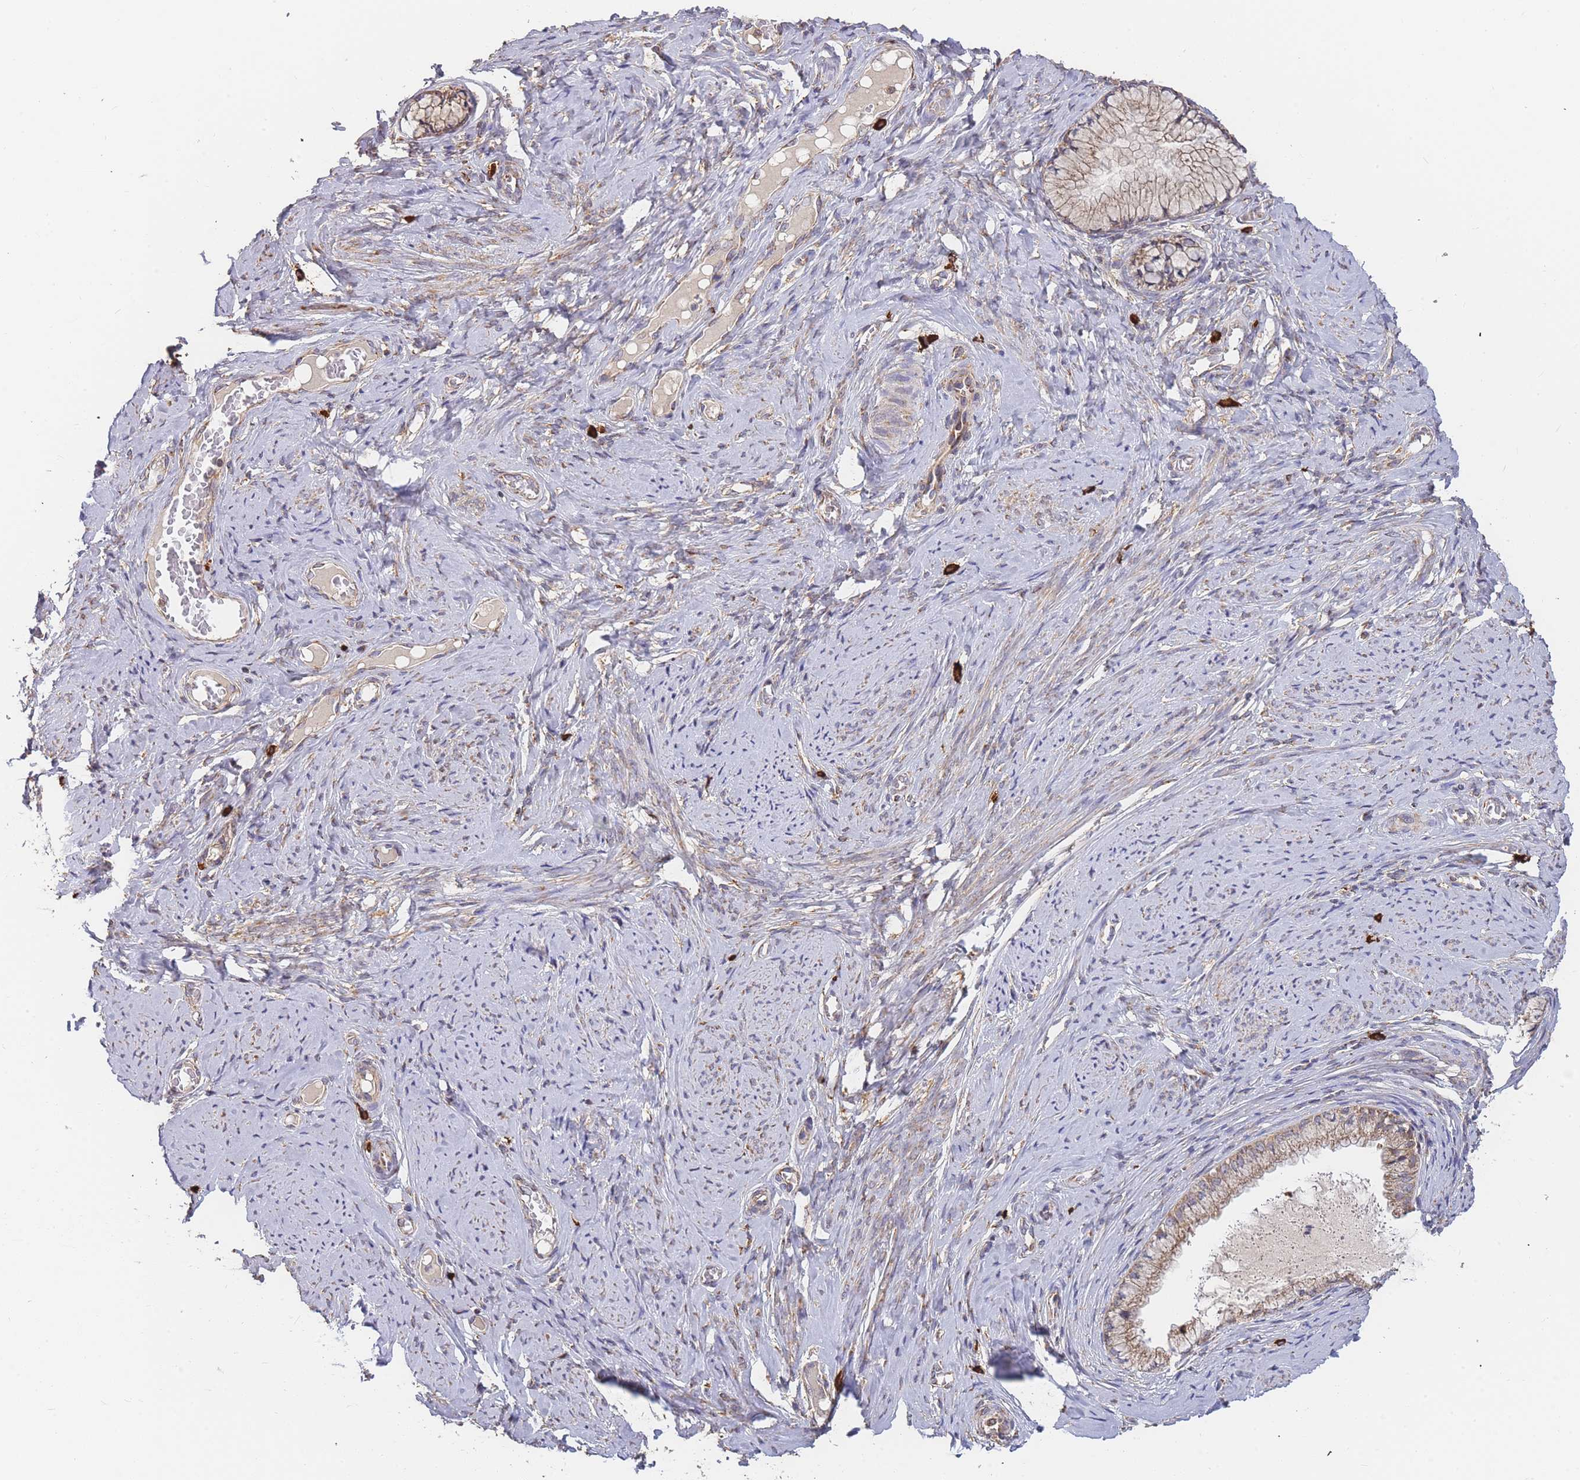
{"staining": {"intensity": "weak", "quantity": ">75%", "location": "cytoplasmic/membranous"}, "tissue": "cervix", "cell_type": "Glandular cells", "image_type": "normal", "snomed": [{"axis": "morphology", "description": "Normal tissue, NOS"}, {"axis": "topography", "description": "Cervix"}], "caption": "A low amount of weak cytoplasmic/membranous staining is seen in about >75% of glandular cells in unremarkable cervix. (DAB (3,3'-diaminobenzidine) IHC with brightfield microscopy, high magnification).", "gene": "ADCY9", "patient": {"sex": "female", "age": 42}}